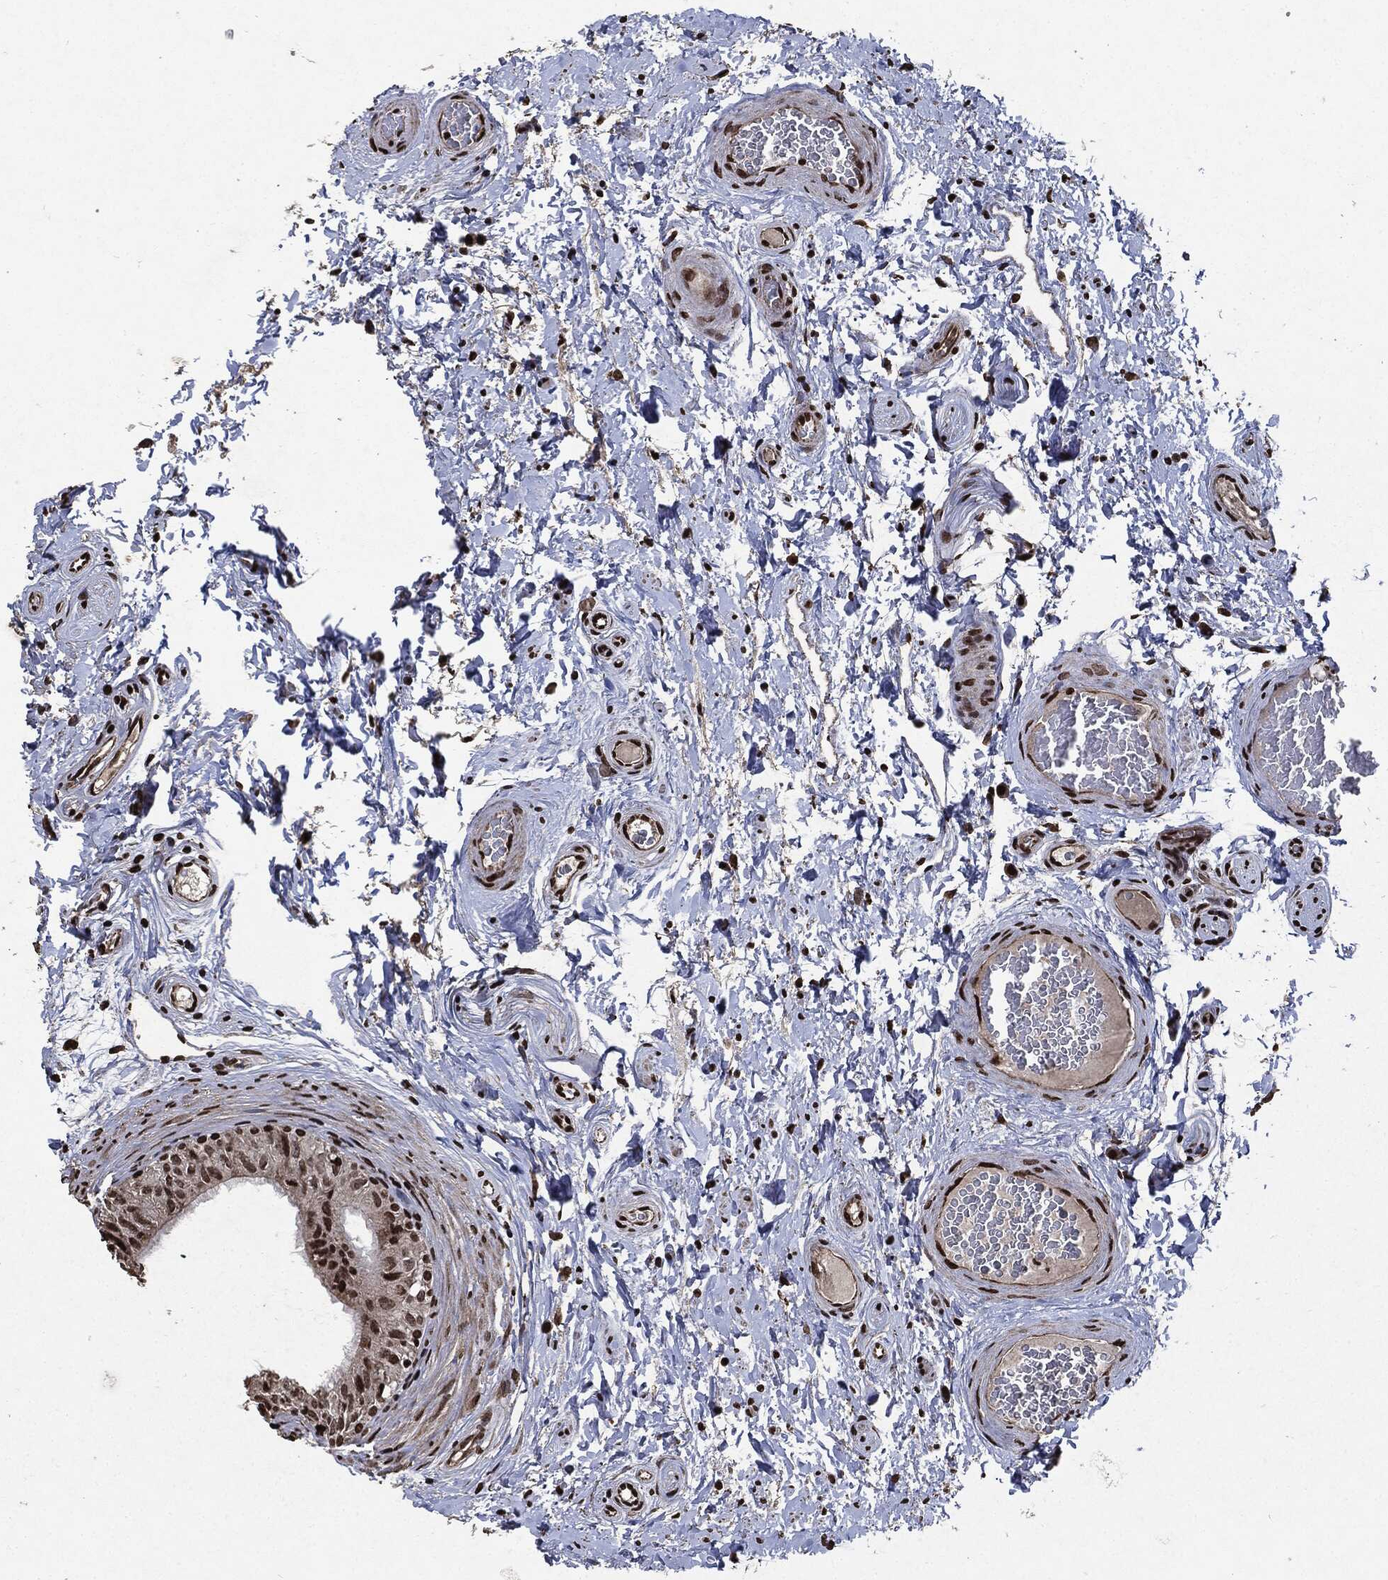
{"staining": {"intensity": "strong", "quantity": "<25%", "location": "nuclear"}, "tissue": "epididymis", "cell_type": "Glandular cells", "image_type": "normal", "snomed": [{"axis": "morphology", "description": "Normal tissue, NOS"}, {"axis": "topography", "description": "Epididymis"}], "caption": "DAB immunohistochemical staining of unremarkable epididymis exhibits strong nuclear protein expression in about <25% of glandular cells. (IHC, brightfield microscopy, high magnification).", "gene": "JUN", "patient": {"sex": "male", "age": 34}}